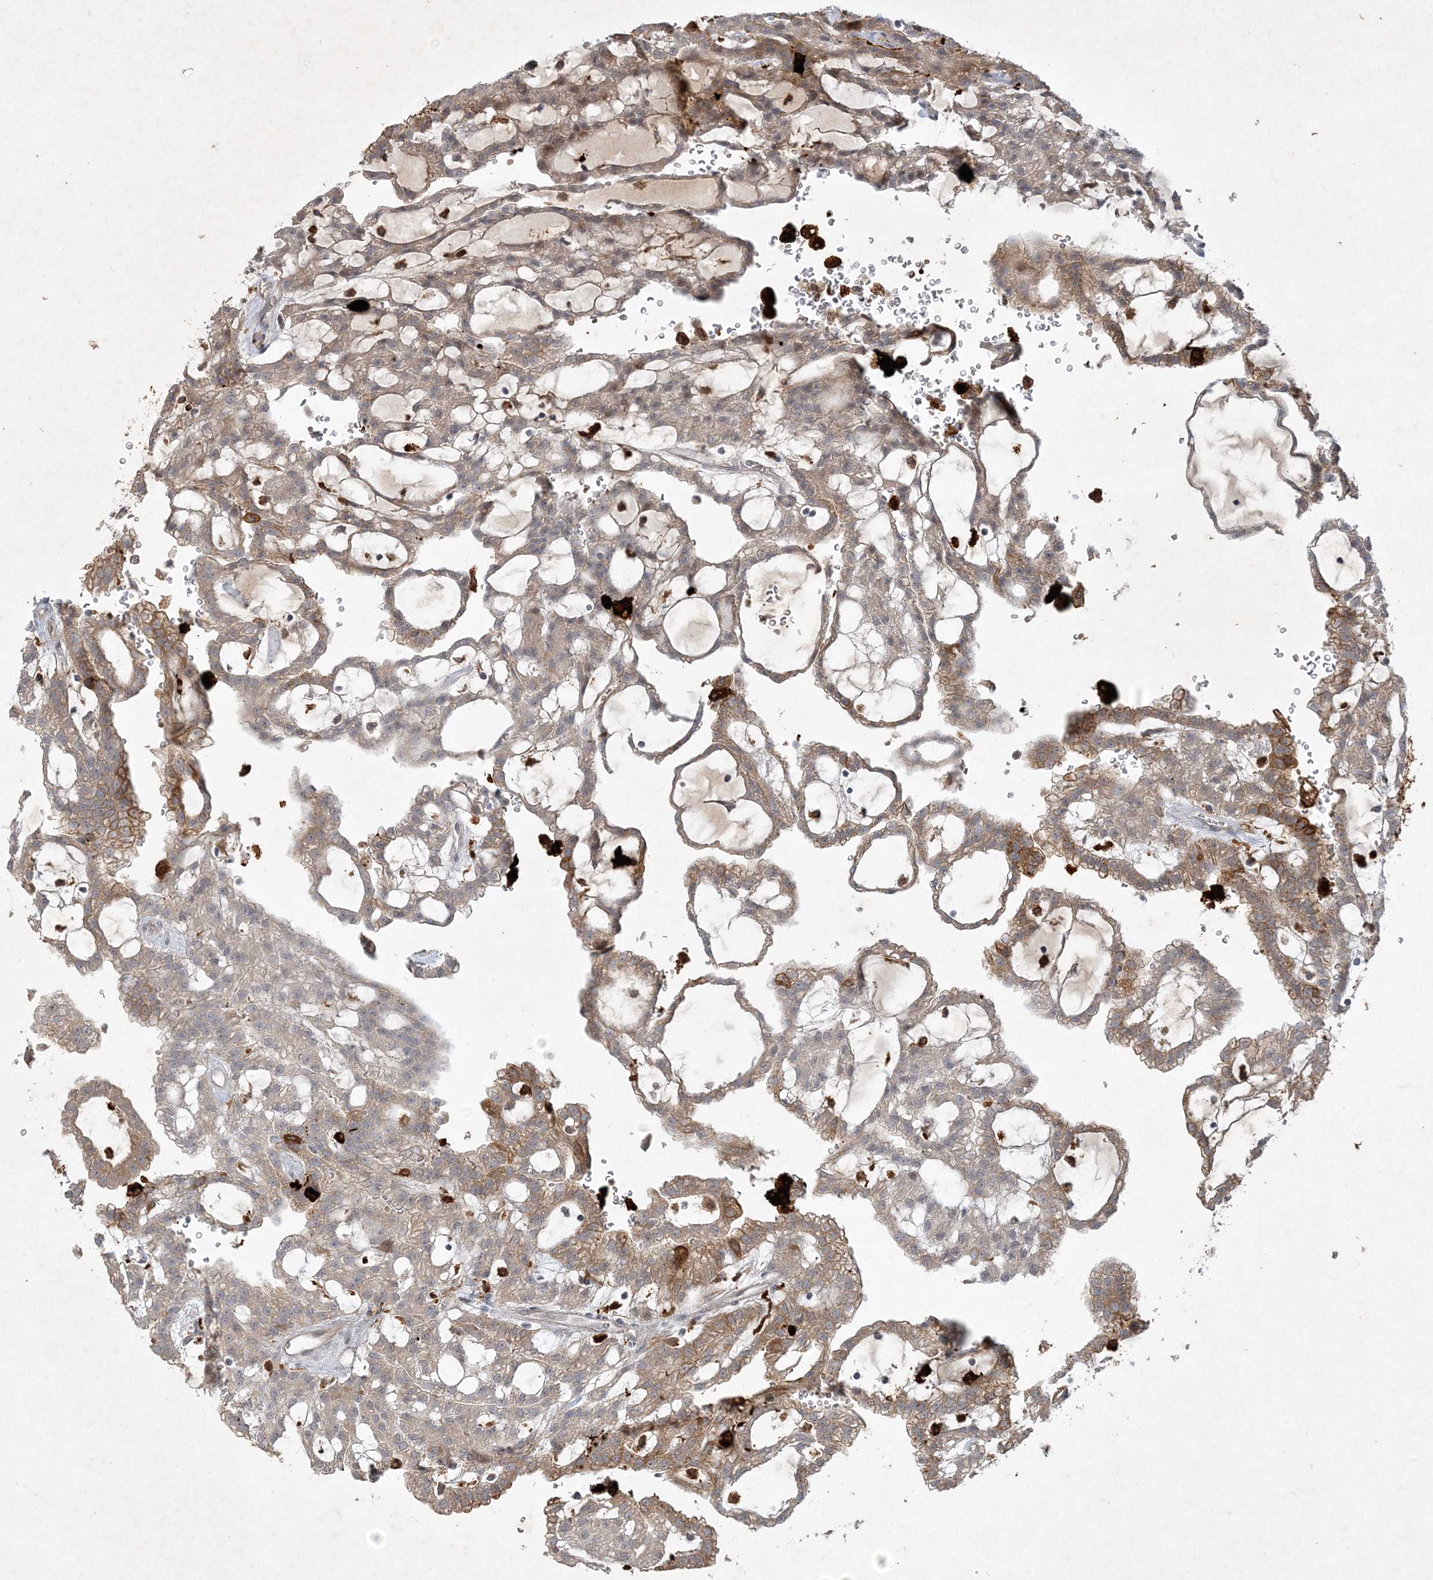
{"staining": {"intensity": "moderate", "quantity": "25%-75%", "location": "cytoplasmic/membranous"}, "tissue": "renal cancer", "cell_type": "Tumor cells", "image_type": "cancer", "snomed": [{"axis": "morphology", "description": "Adenocarcinoma, NOS"}, {"axis": "topography", "description": "Kidney"}], "caption": "Human renal adenocarcinoma stained with a protein marker reveals moderate staining in tumor cells.", "gene": "THG1L", "patient": {"sex": "male", "age": 63}}